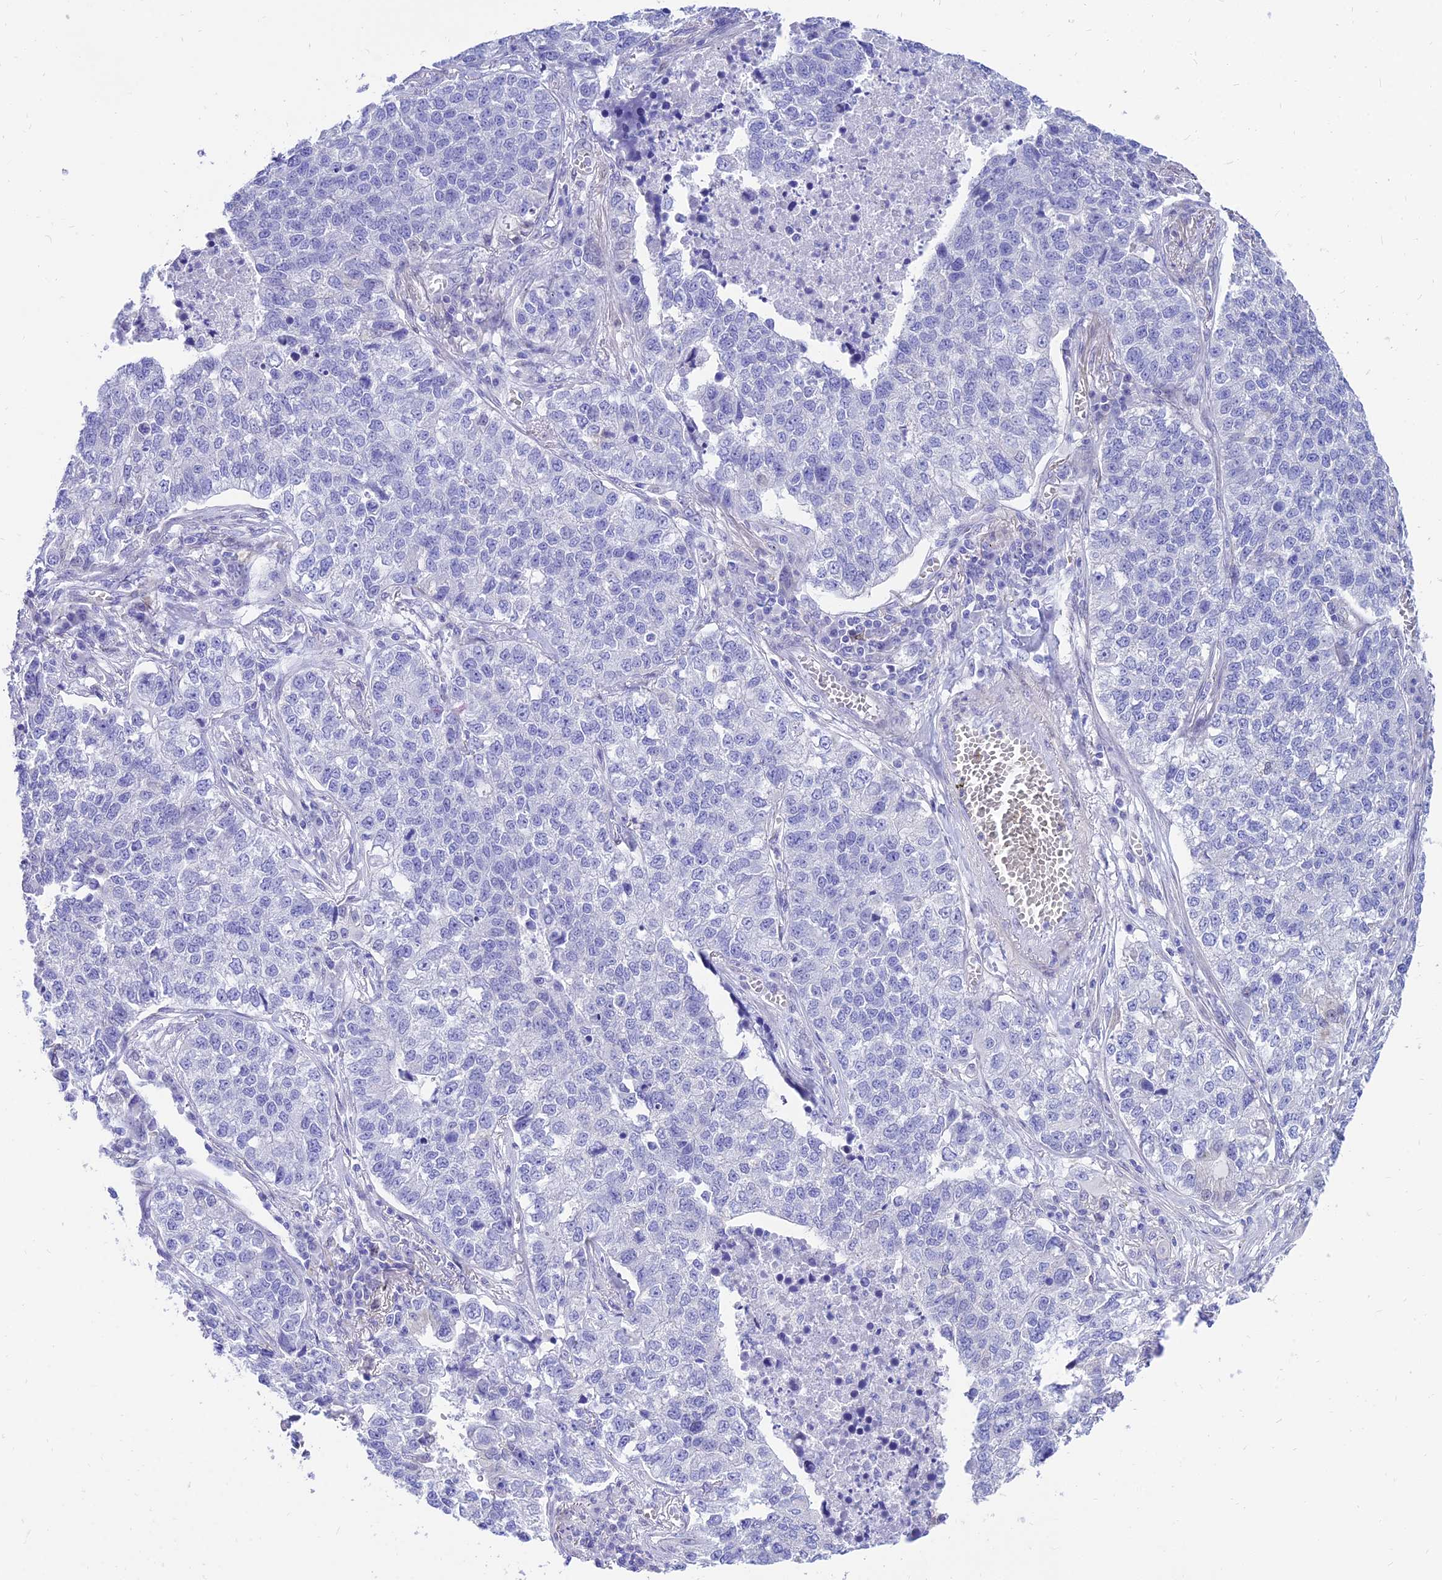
{"staining": {"intensity": "negative", "quantity": "none", "location": "none"}, "tissue": "lung cancer", "cell_type": "Tumor cells", "image_type": "cancer", "snomed": [{"axis": "morphology", "description": "Adenocarcinoma, NOS"}, {"axis": "topography", "description": "Lung"}], "caption": "Immunohistochemical staining of lung cancer shows no significant expression in tumor cells.", "gene": "TAC3", "patient": {"sex": "male", "age": 49}}